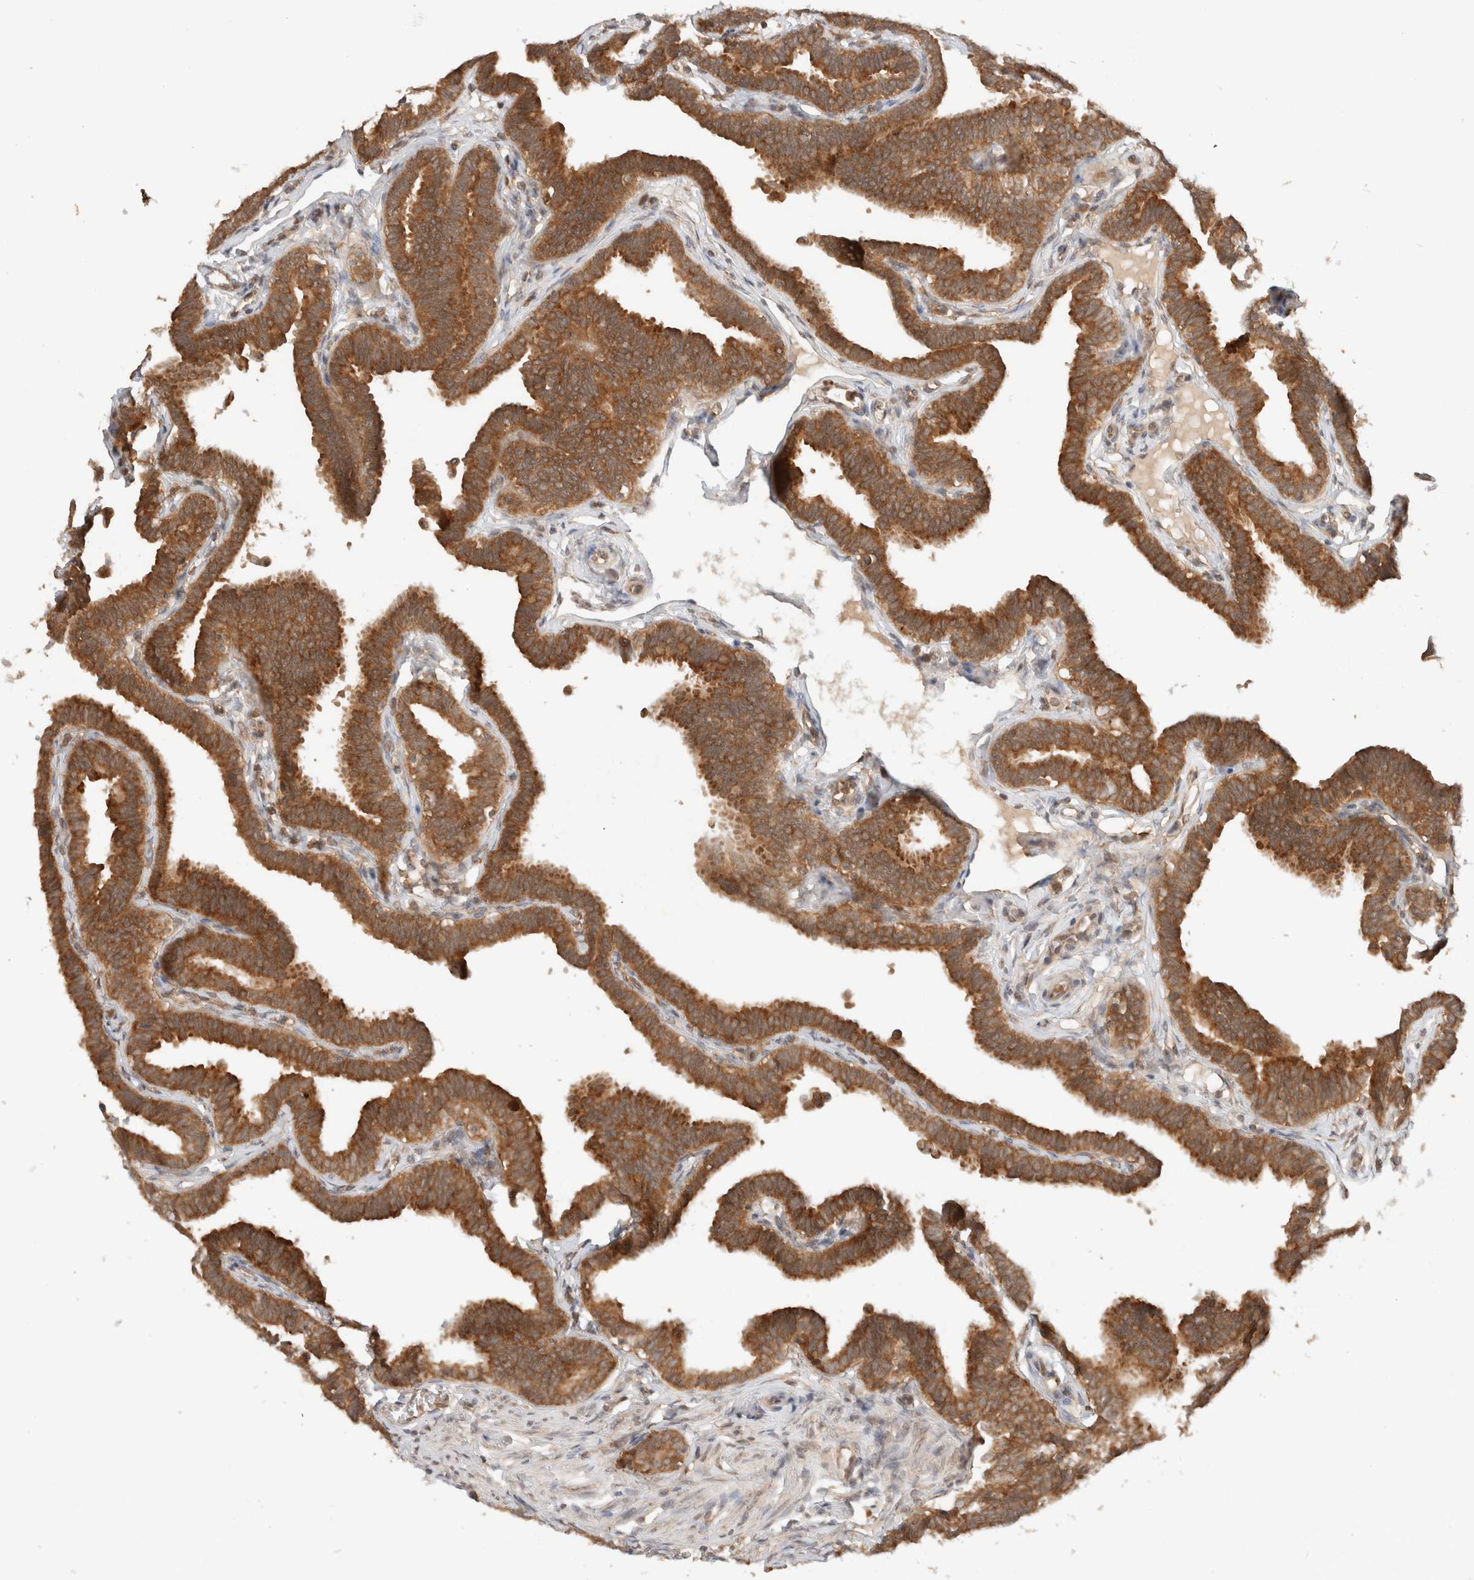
{"staining": {"intensity": "strong", "quantity": ">75%", "location": "cytoplasmic/membranous"}, "tissue": "fallopian tube", "cell_type": "Glandular cells", "image_type": "normal", "snomed": [{"axis": "morphology", "description": "Normal tissue, NOS"}, {"axis": "topography", "description": "Fallopian tube"}, {"axis": "topography", "description": "Ovary"}], "caption": "Strong cytoplasmic/membranous expression is appreciated in about >75% of glandular cells in unremarkable fallopian tube. Using DAB (brown) and hematoxylin (blue) stains, captured at high magnification using brightfield microscopy.", "gene": "ARFGEF2", "patient": {"sex": "female", "age": 23}}